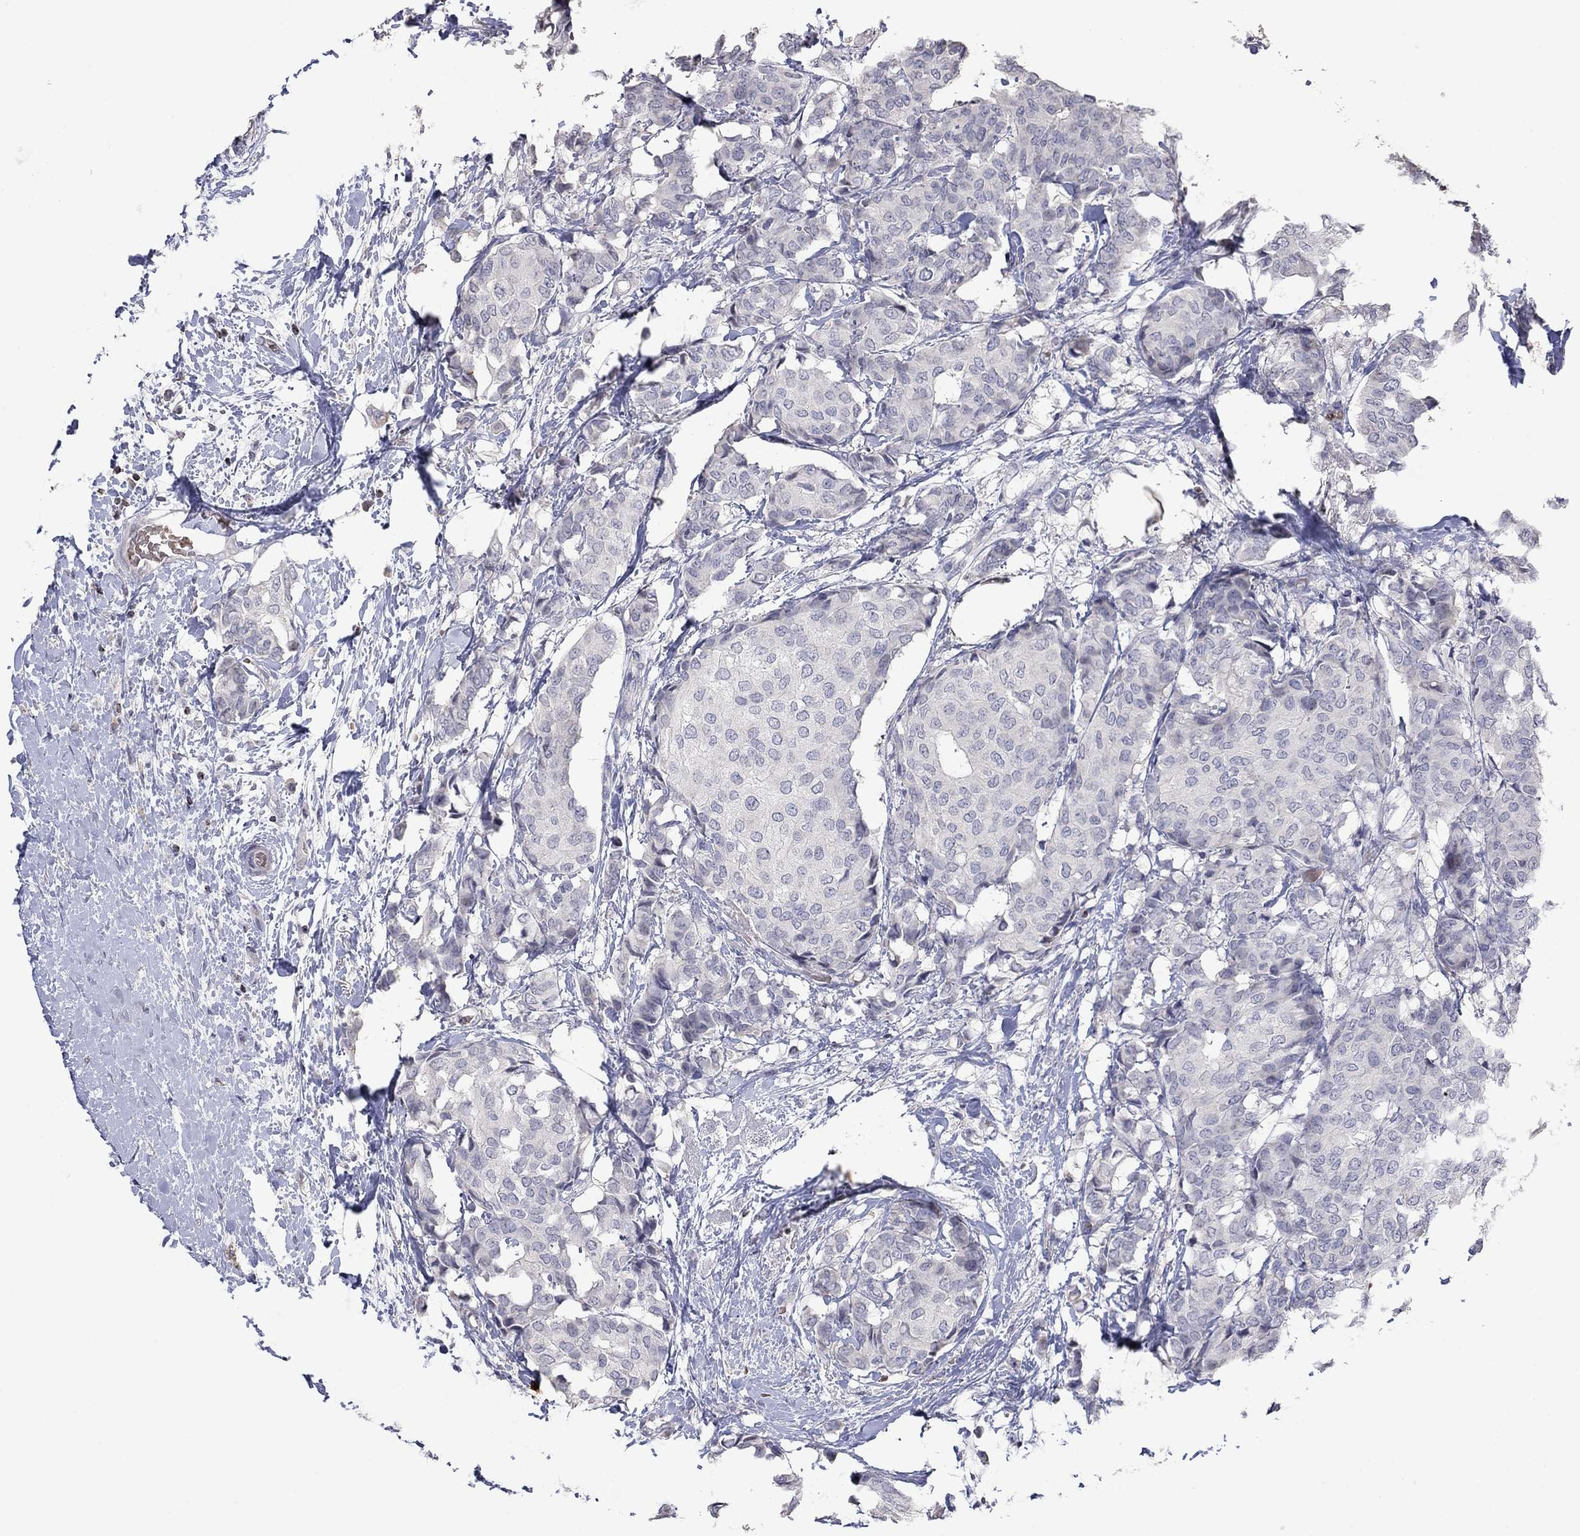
{"staining": {"intensity": "negative", "quantity": "none", "location": "none"}, "tissue": "breast cancer", "cell_type": "Tumor cells", "image_type": "cancer", "snomed": [{"axis": "morphology", "description": "Duct carcinoma"}, {"axis": "topography", "description": "Breast"}], "caption": "Histopathology image shows no protein expression in tumor cells of invasive ductal carcinoma (breast) tissue.", "gene": "CCL5", "patient": {"sex": "female", "age": 75}}